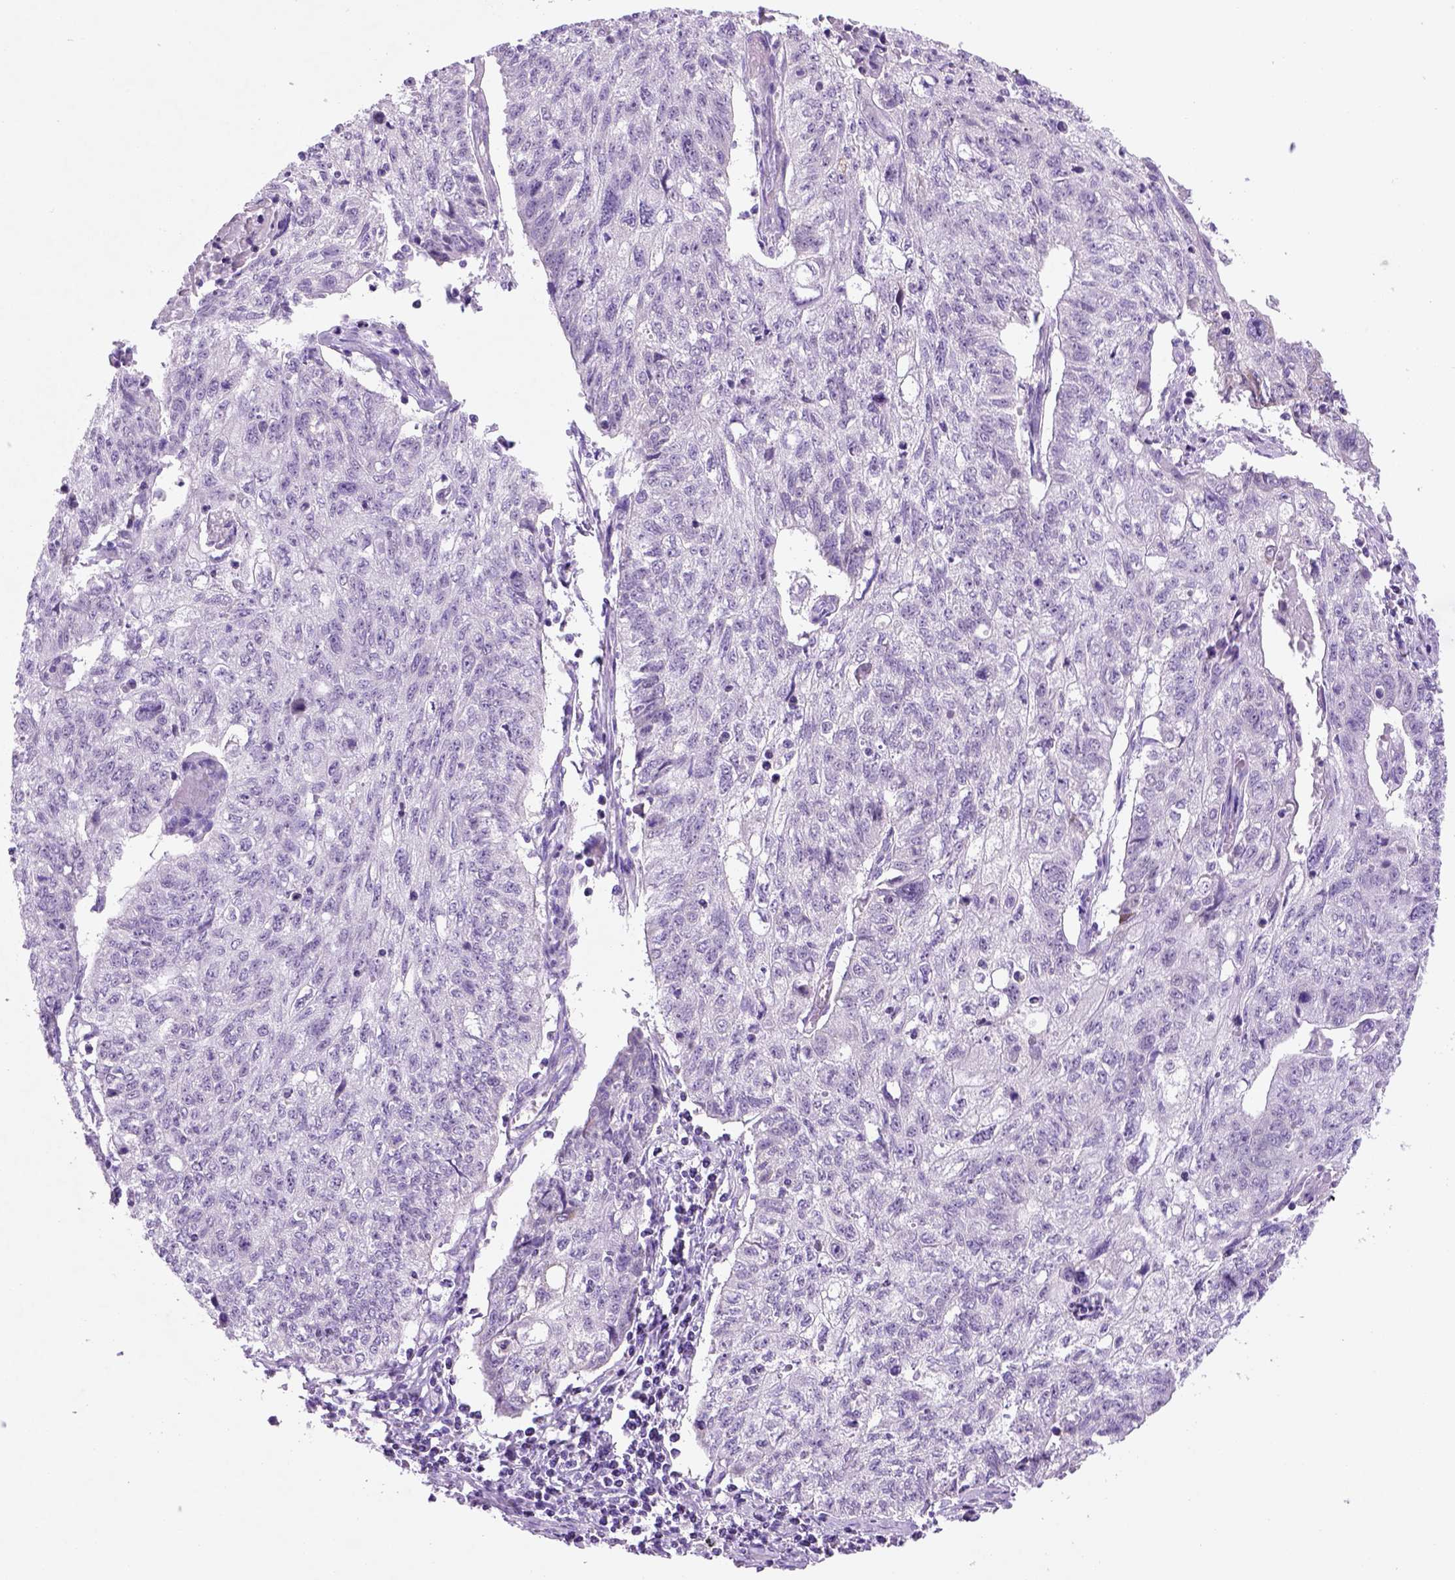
{"staining": {"intensity": "negative", "quantity": "none", "location": "none"}, "tissue": "lung cancer", "cell_type": "Tumor cells", "image_type": "cancer", "snomed": [{"axis": "morphology", "description": "Normal morphology"}, {"axis": "morphology", "description": "Aneuploidy"}, {"axis": "morphology", "description": "Squamous cell carcinoma, NOS"}, {"axis": "topography", "description": "Lymph node"}, {"axis": "topography", "description": "Lung"}], "caption": "Lung cancer (squamous cell carcinoma) stained for a protein using IHC reveals no positivity tumor cells.", "gene": "HHIPL2", "patient": {"sex": "female", "age": 76}}